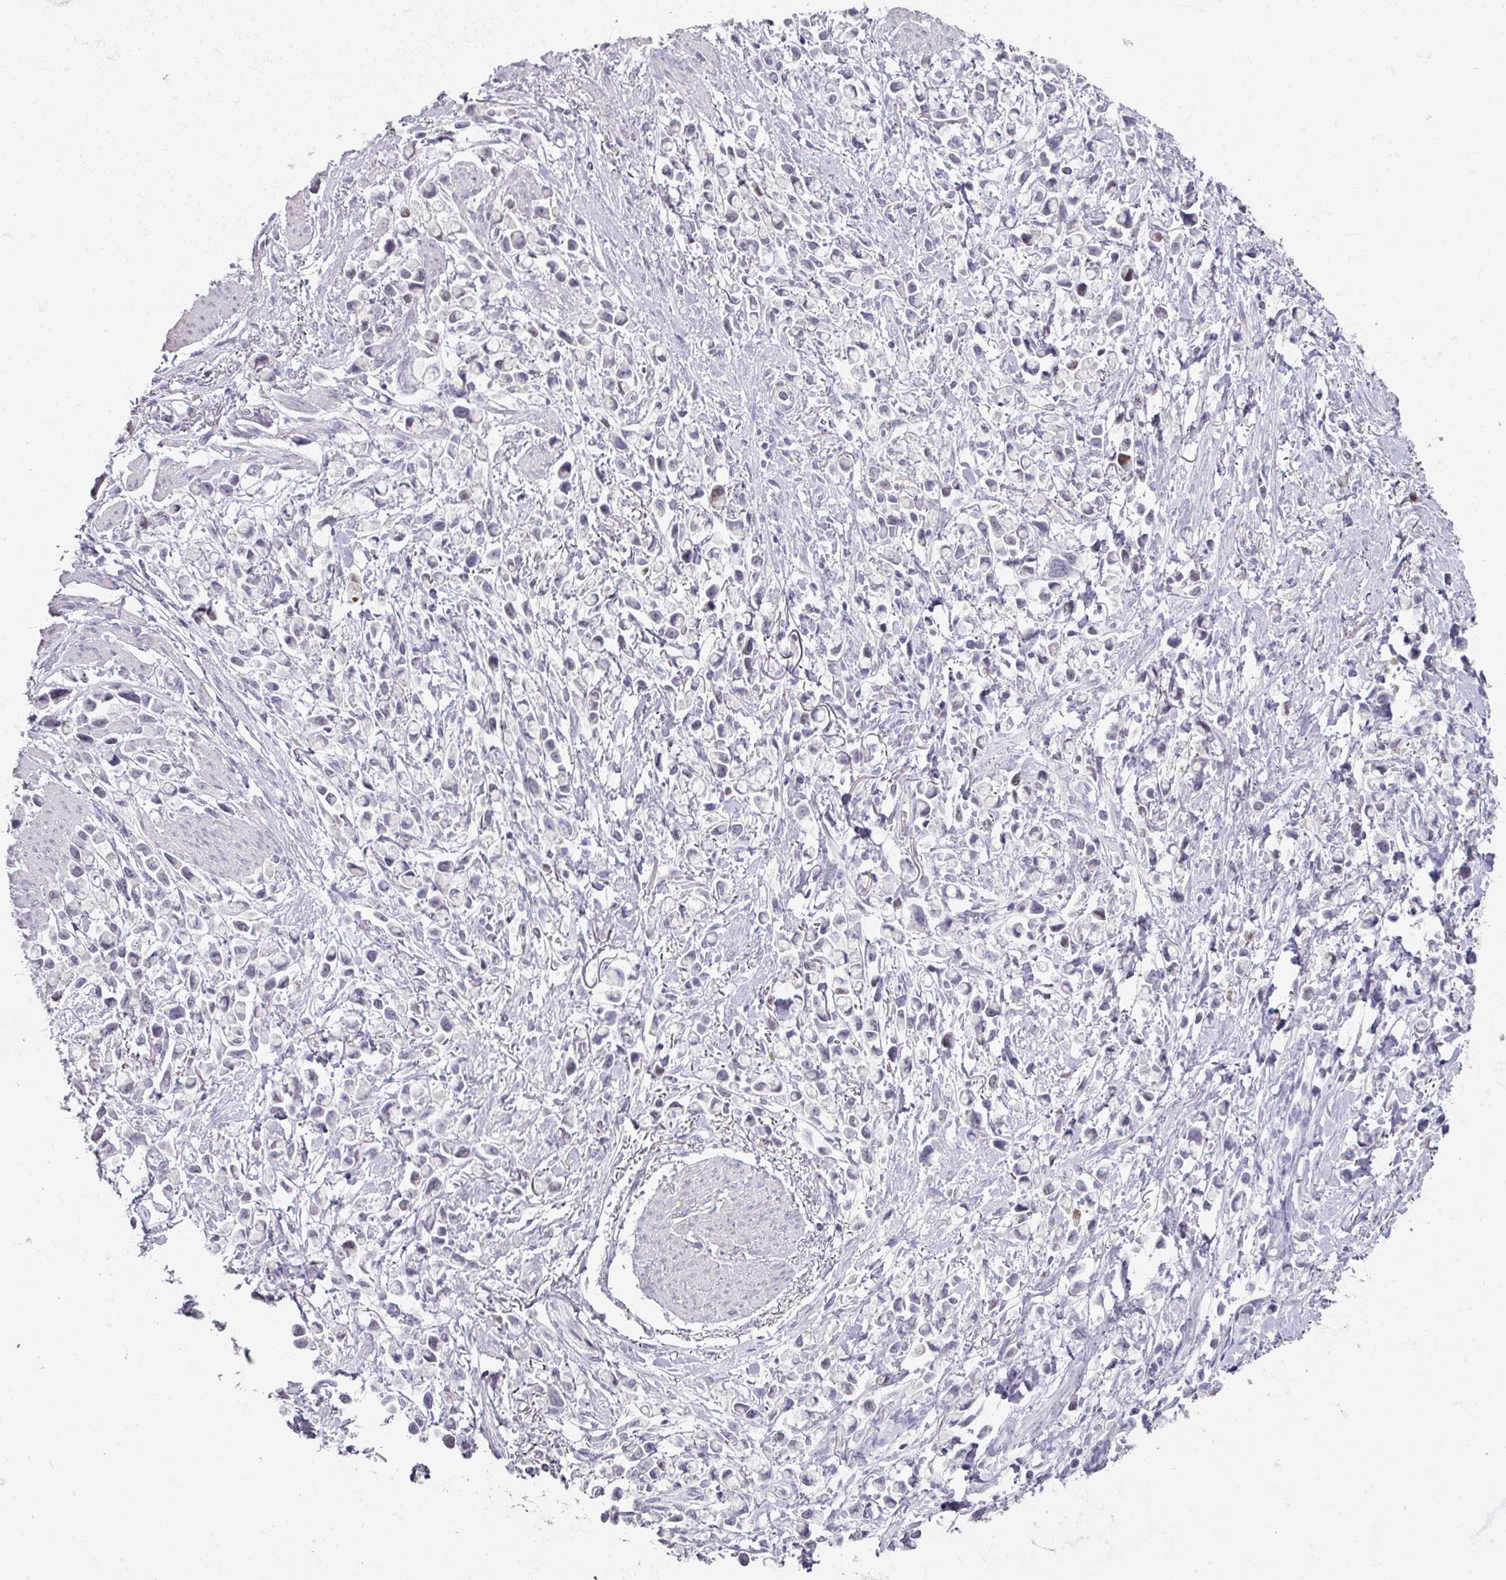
{"staining": {"intensity": "negative", "quantity": "none", "location": "none"}, "tissue": "stomach cancer", "cell_type": "Tumor cells", "image_type": "cancer", "snomed": [{"axis": "morphology", "description": "Adenocarcinoma, NOS"}, {"axis": "topography", "description": "Stomach"}], "caption": "IHC photomicrograph of neoplastic tissue: adenocarcinoma (stomach) stained with DAB (3,3'-diaminobenzidine) reveals no significant protein positivity in tumor cells.", "gene": "SOX11", "patient": {"sex": "female", "age": 81}}